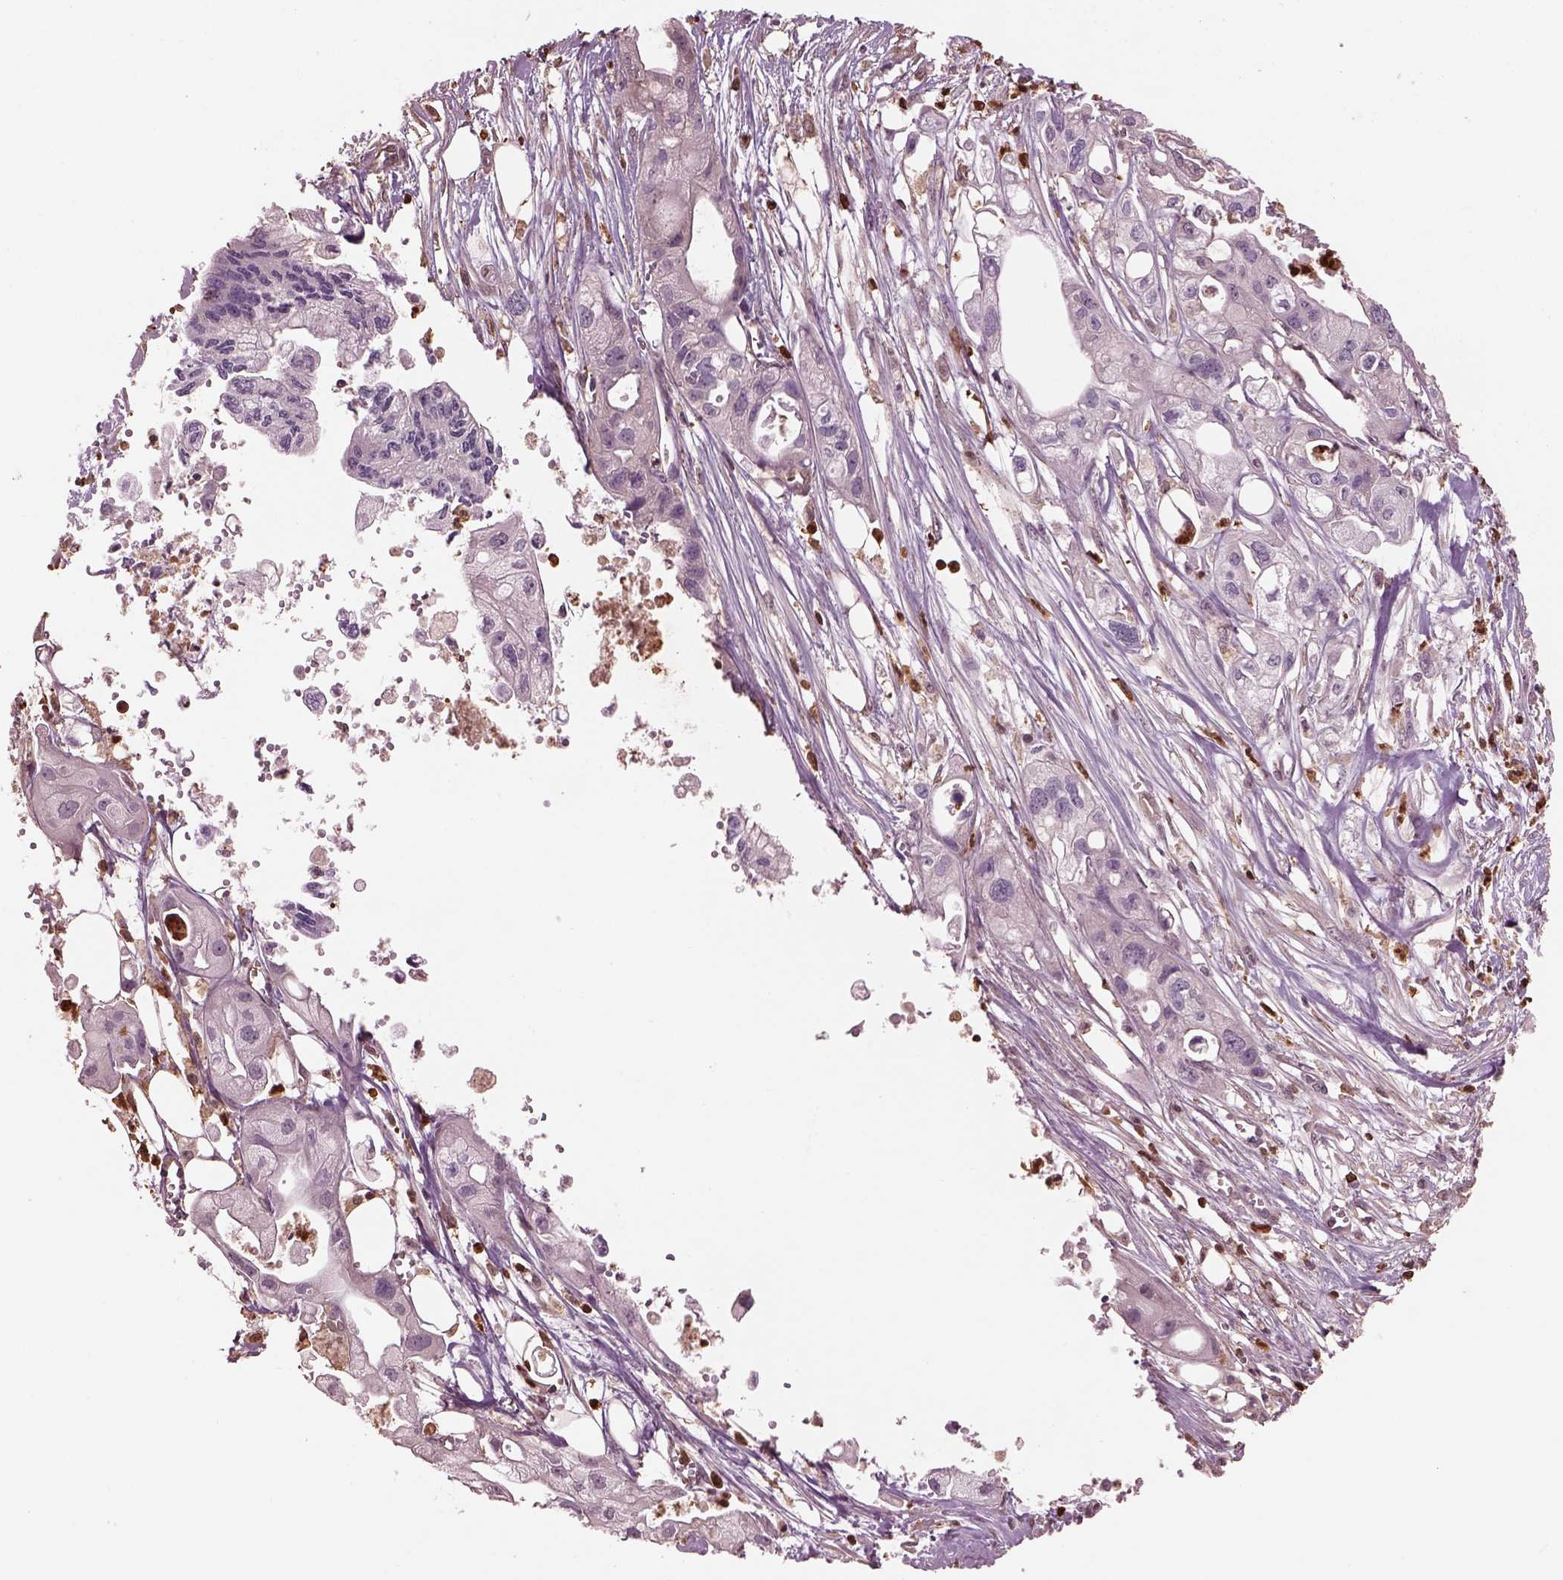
{"staining": {"intensity": "negative", "quantity": "none", "location": "none"}, "tissue": "pancreatic cancer", "cell_type": "Tumor cells", "image_type": "cancer", "snomed": [{"axis": "morphology", "description": "Adenocarcinoma, NOS"}, {"axis": "topography", "description": "Pancreas"}], "caption": "Immunohistochemistry (IHC) micrograph of adenocarcinoma (pancreatic) stained for a protein (brown), which demonstrates no positivity in tumor cells.", "gene": "IL31RA", "patient": {"sex": "male", "age": 70}}